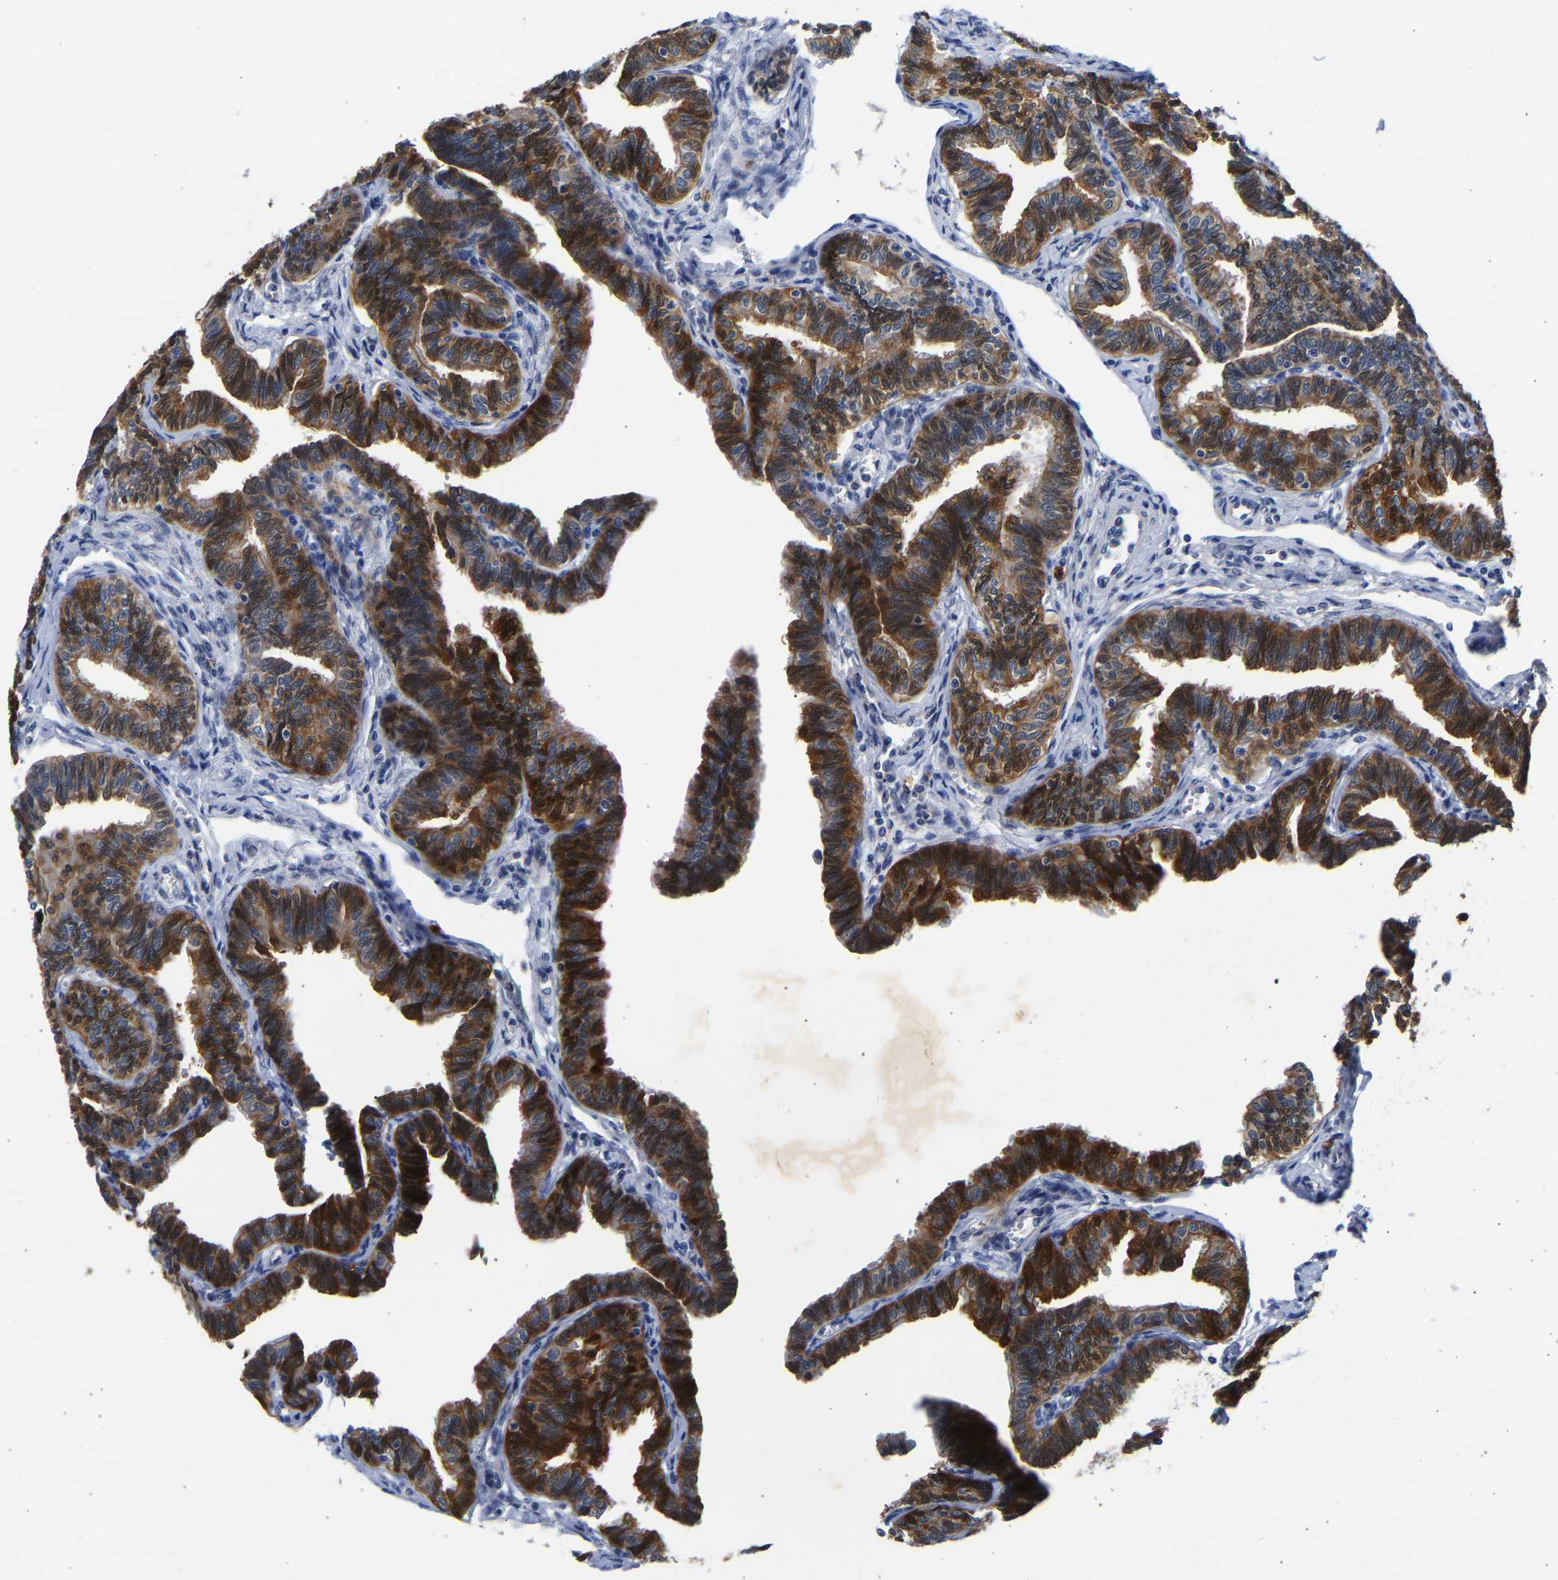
{"staining": {"intensity": "strong", "quantity": ">75%", "location": "cytoplasmic/membranous"}, "tissue": "fallopian tube", "cell_type": "Glandular cells", "image_type": "normal", "snomed": [{"axis": "morphology", "description": "Normal tissue, NOS"}, {"axis": "topography", "description": "Fallopian tube"}, {"axis": "topography", "description": "Ovary"}], "caption": "Immunohistochemistry of unremarkable fallopian tube reveals high levels of strong cytoplasmic/membranous positivity in approximately >75% of glandular cells. Ihc stains the protein in brown and the nuclei are stained blue.", "gene": "CCDC6", "patient": {"sex": "female", "age": 23}}